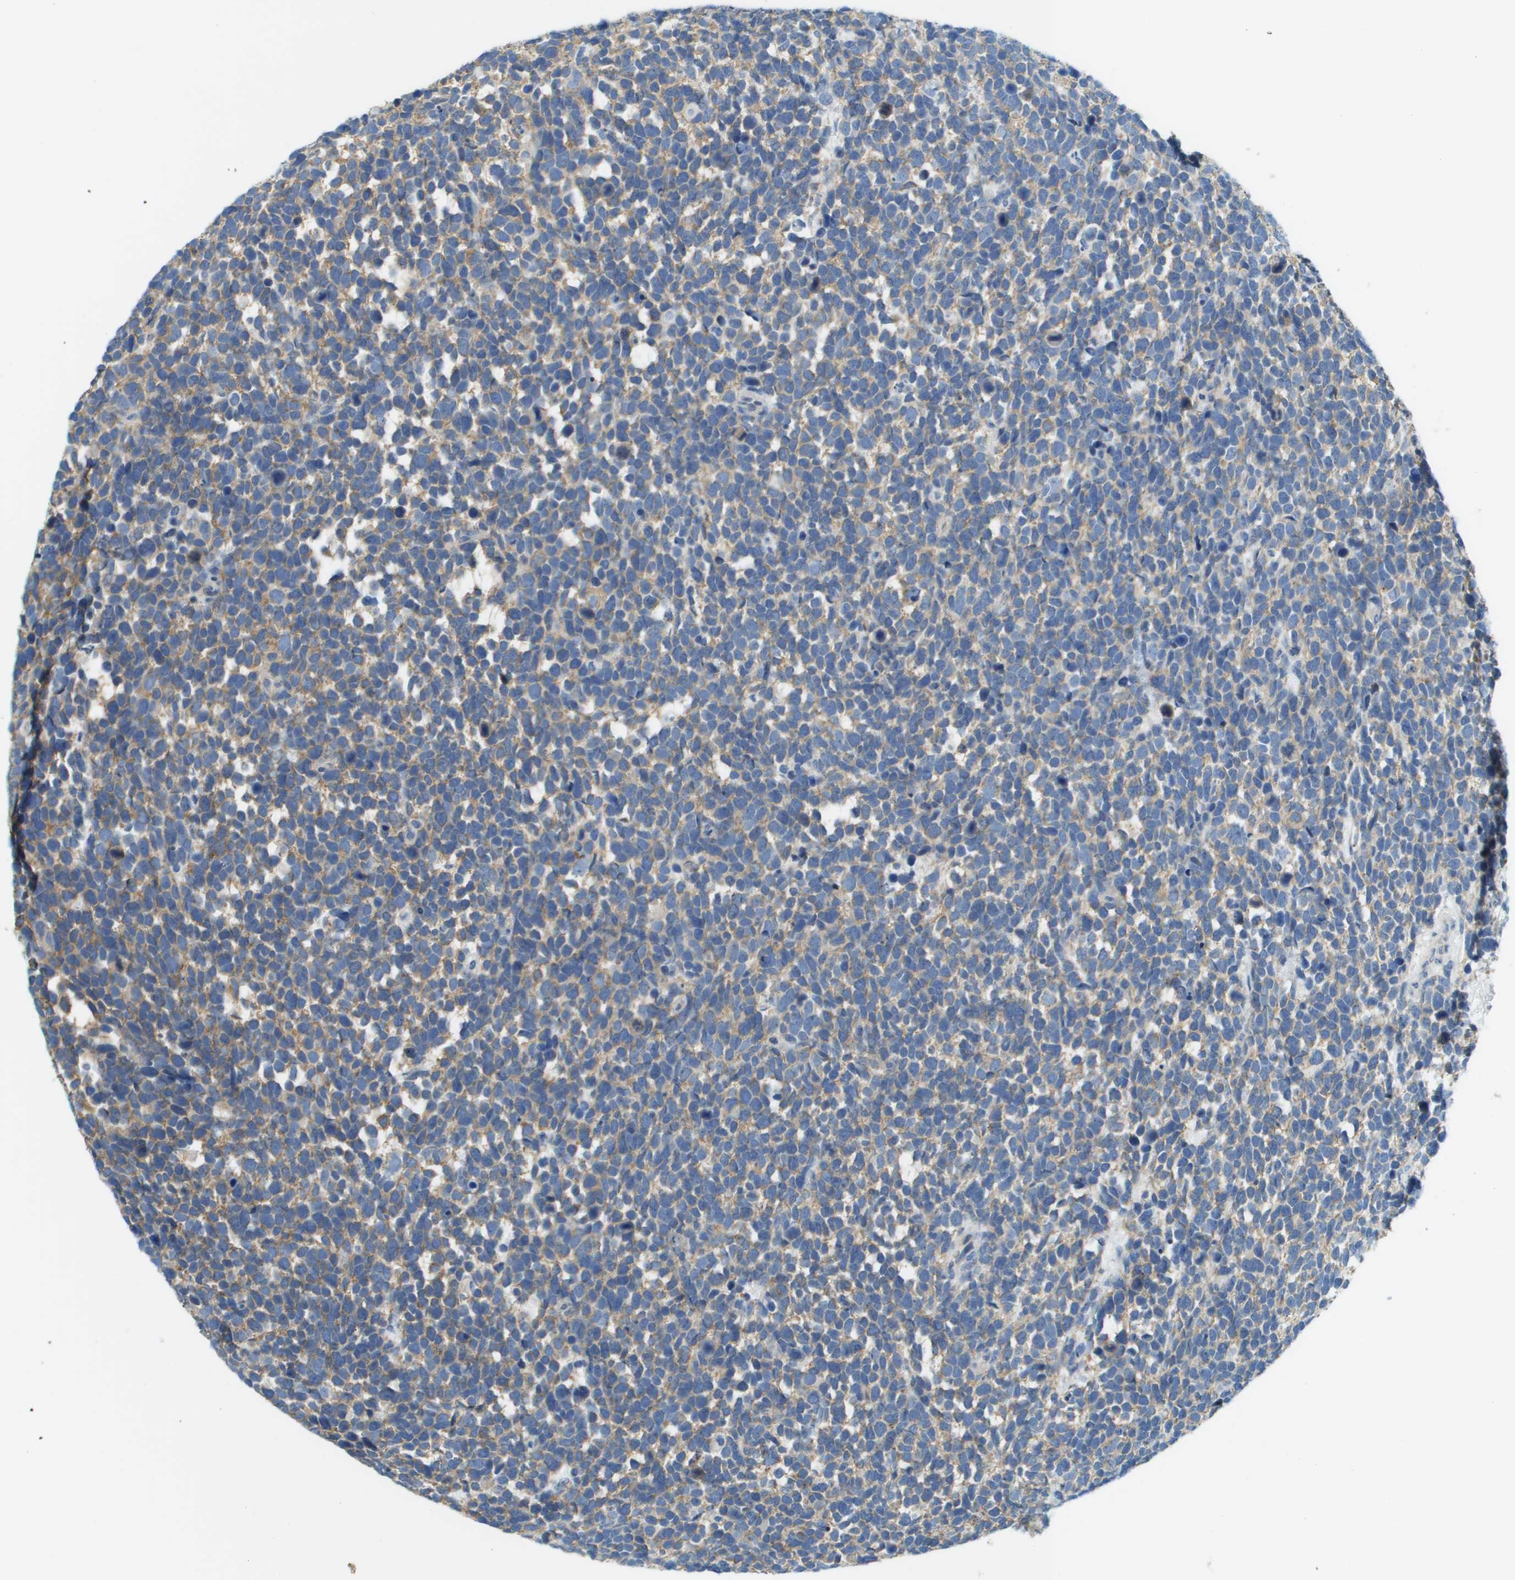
{"staining": {"intensity": "weak", "quantity": ">75%", "location": "cytoplasmic/membranous"}, "tissue": "urothelial cancer", "cell_type": "Tumor cells", "image_type": "cancer", "snomed": [{"axis": "morphology", "description": "Urothelial carcinoma, High grade"}, {"axis": "topography", "description": "Urinary bladder"}], "caption": "High-grade urothelial carcinoma stained with immunohistochemistry shows weak cytoplasmic/membranous staining in about >75% of tumor cells.", "gene": "SDC1", "patient": {"sex": "female", "age": 82}}